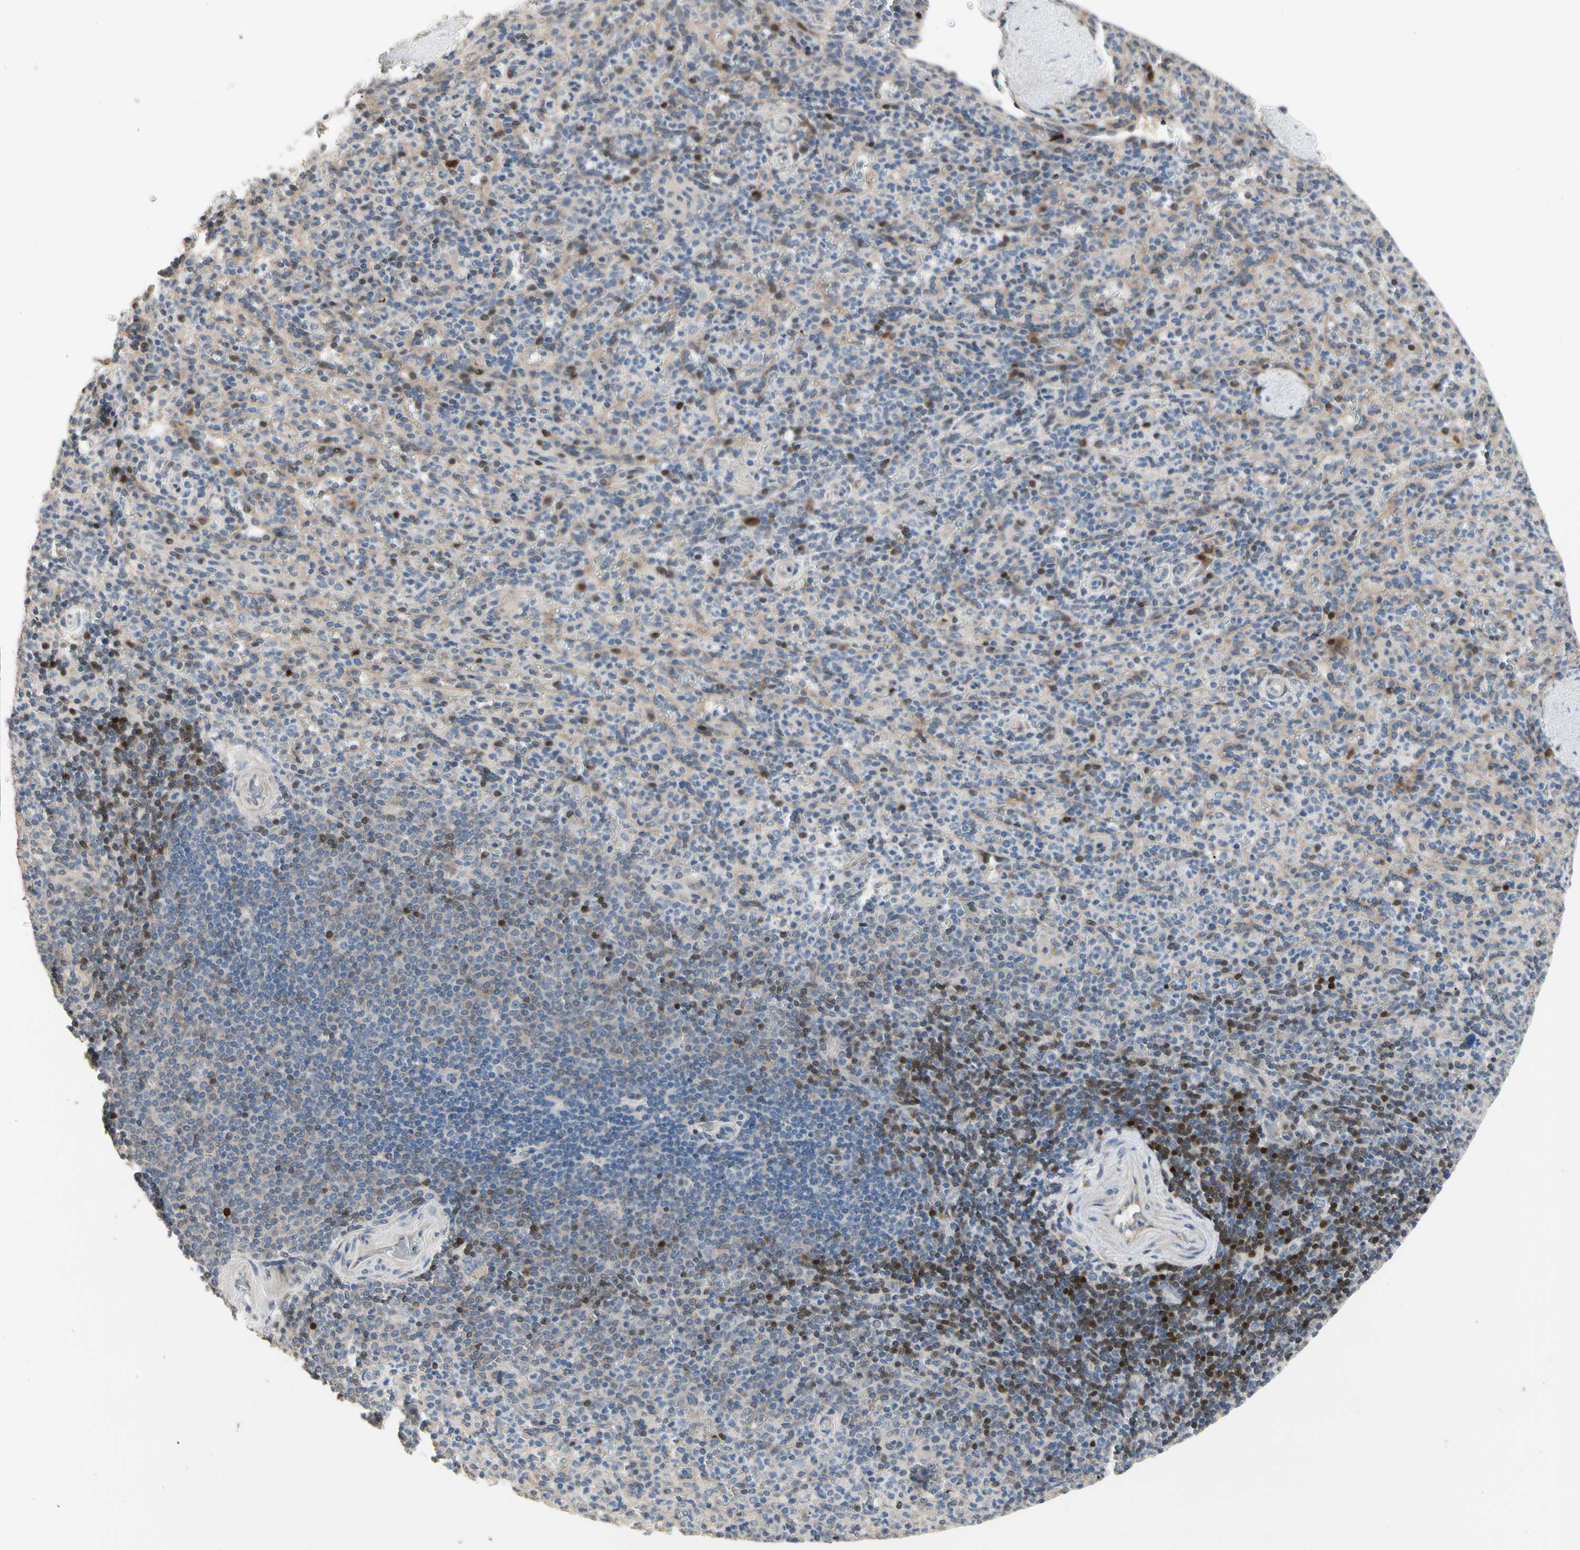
{"staining": {"intensity": "strong", "quantity": "<25%", "location": "cytoplasmic/membranous,nuclear"}, "tissue": "spleen", "cell_type": "Cells in red pulp", "image_type": "normal", "snomed": [{"axis": "morphology", "description": "Normal tissue, NOS"}, {"axis": "topography", "description": "Spleen"}], "caption": "Immunohistochemistry (IHC) image of benign human spleen stained for a protein (brown), which displays medium levels of strong cytoplasmic/membranous,nuclear expression in approximately <25% of cells in red pulp.", "gene": "HMGCR", "patient": {"sex": "male", "age": 36}}